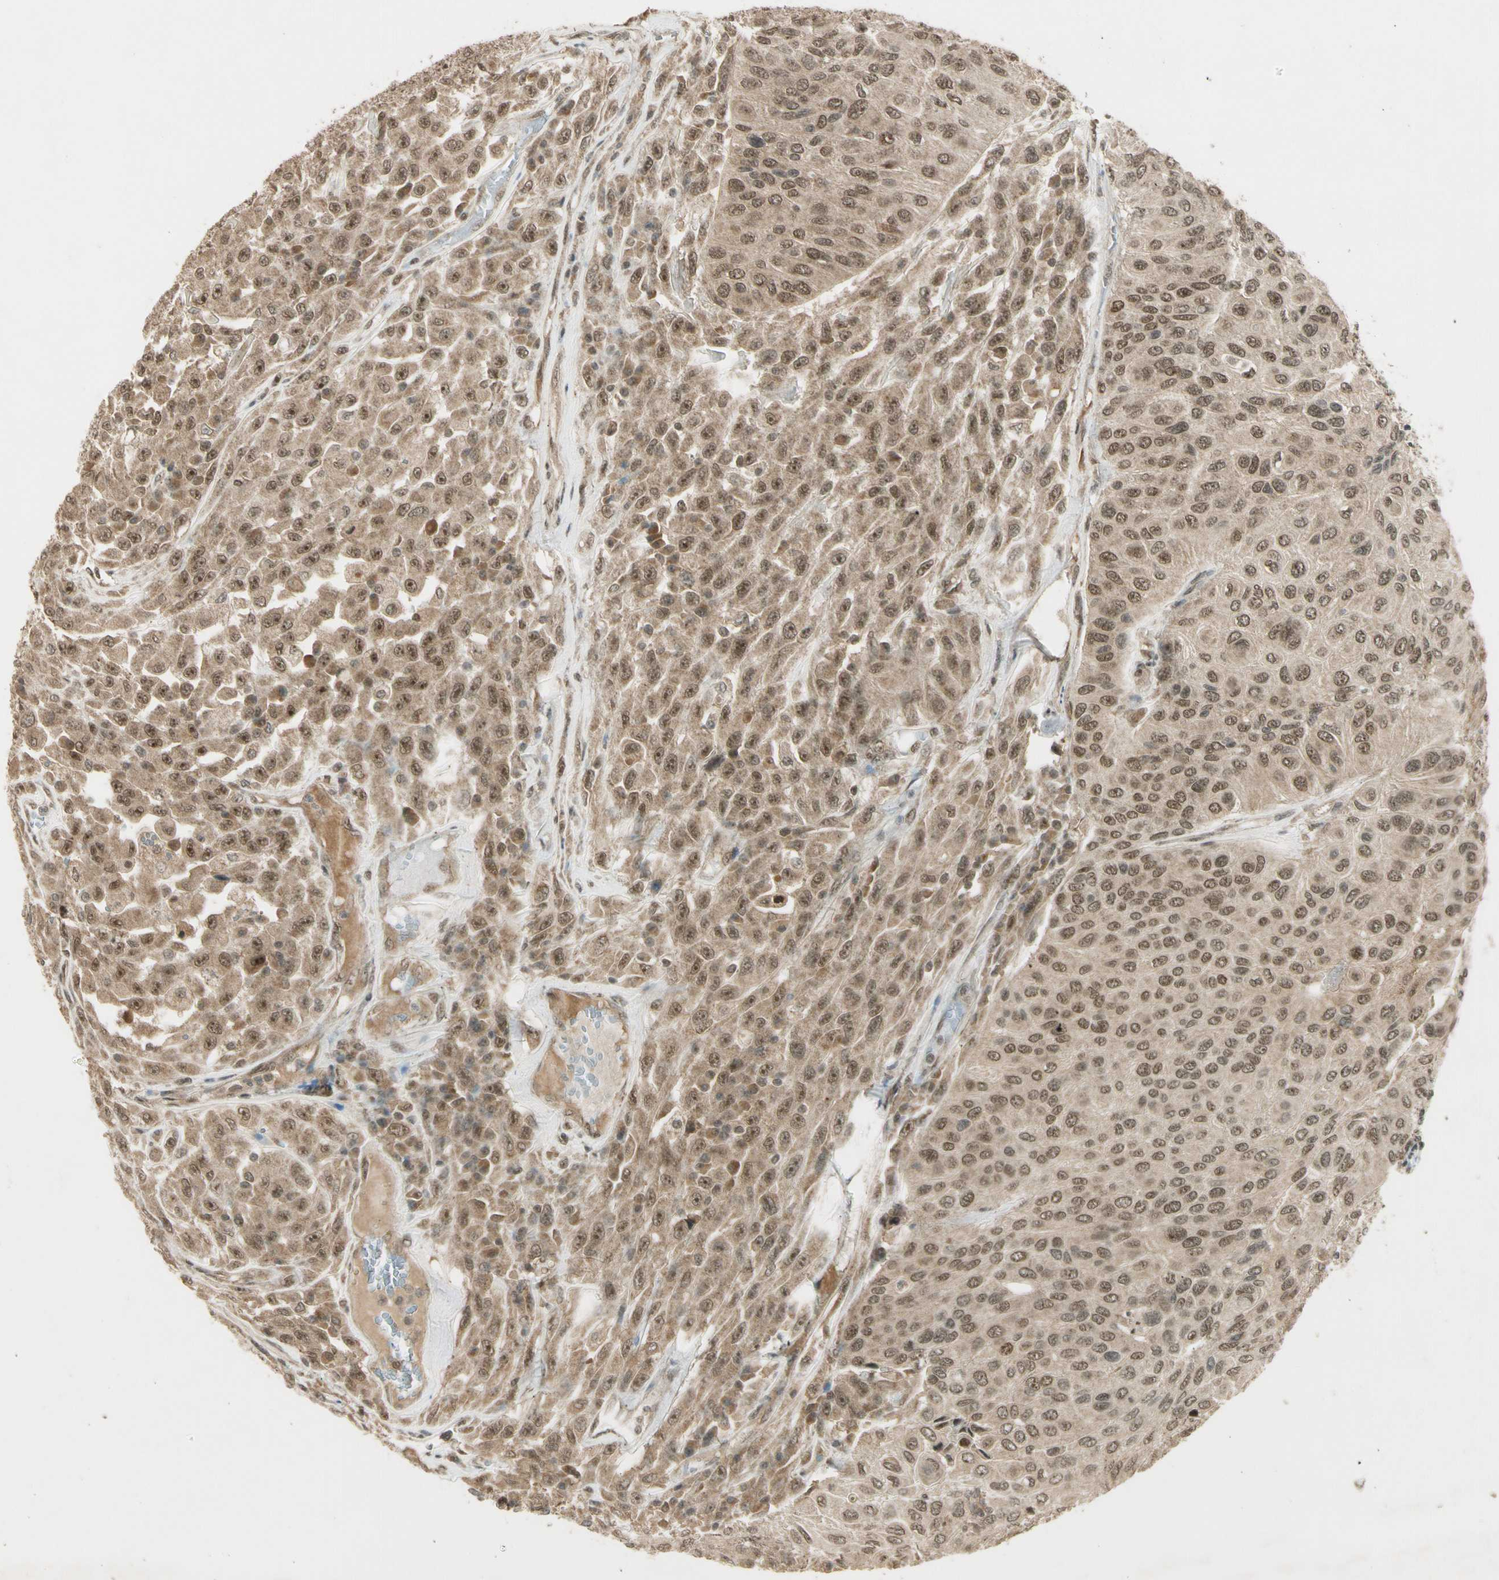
{"staining": {"intensity": "moderate", "quantity": ">75%", "location": "cytoplasmic/membranous,nuclear"}, "tissue": "urothelial cancer", "cell_type": "Tumor cells", "image_type": "cancer", "snomed": [{"axis": "morphology", "description": "Urothelial carcinoma, High grade"}, {"axis": "topography", "description": "Urinary bladder"}], "caption": "A micrograph showing moderate cytoplasmic/membranous and nuclear staining in approximately >75% of tumor cells in high-grade urothelial carcinoma, as visualized by brown immunohistochemical staining.", "gene": "ZNF135", "patient": {"sex": "male", "age": 66}}